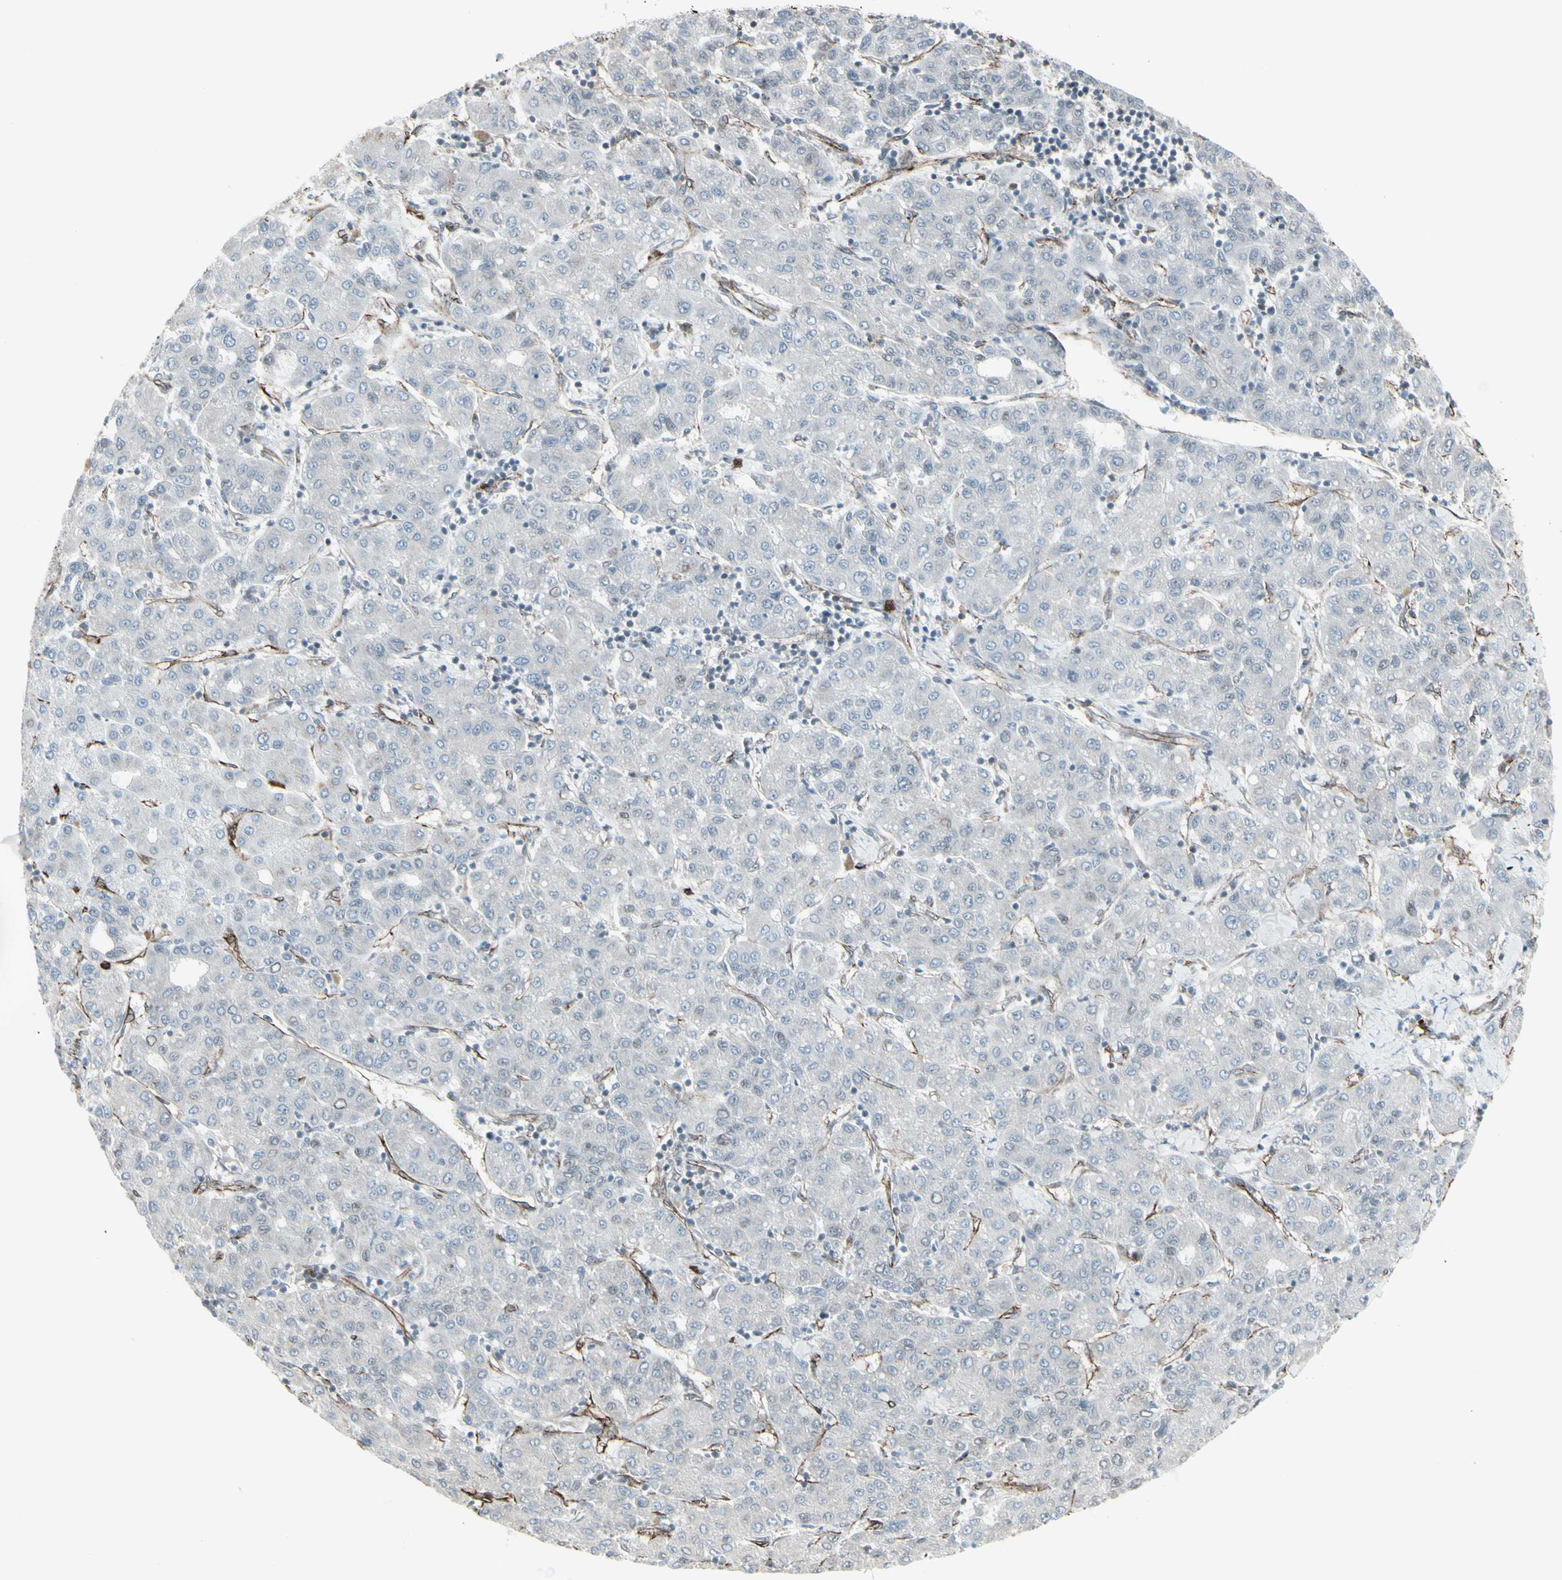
{"staining": {"intensity": "negative", "quantity": "none", "location": "none"}, "tissue": "liver cancer", "cell_type": "Tumor cells", "image_type": "cancer", "snomed": [{"axis": "morphology", "description": "Carcinoma, Hepatocellular, NOS"}, {"axis": "topography", "description": "Liver"}], "caption": "Tumor cells are negative for brown protein staining in liver cancer.", "gene": "DTX3L", "patient": {"sex": "male", "age": 65}}